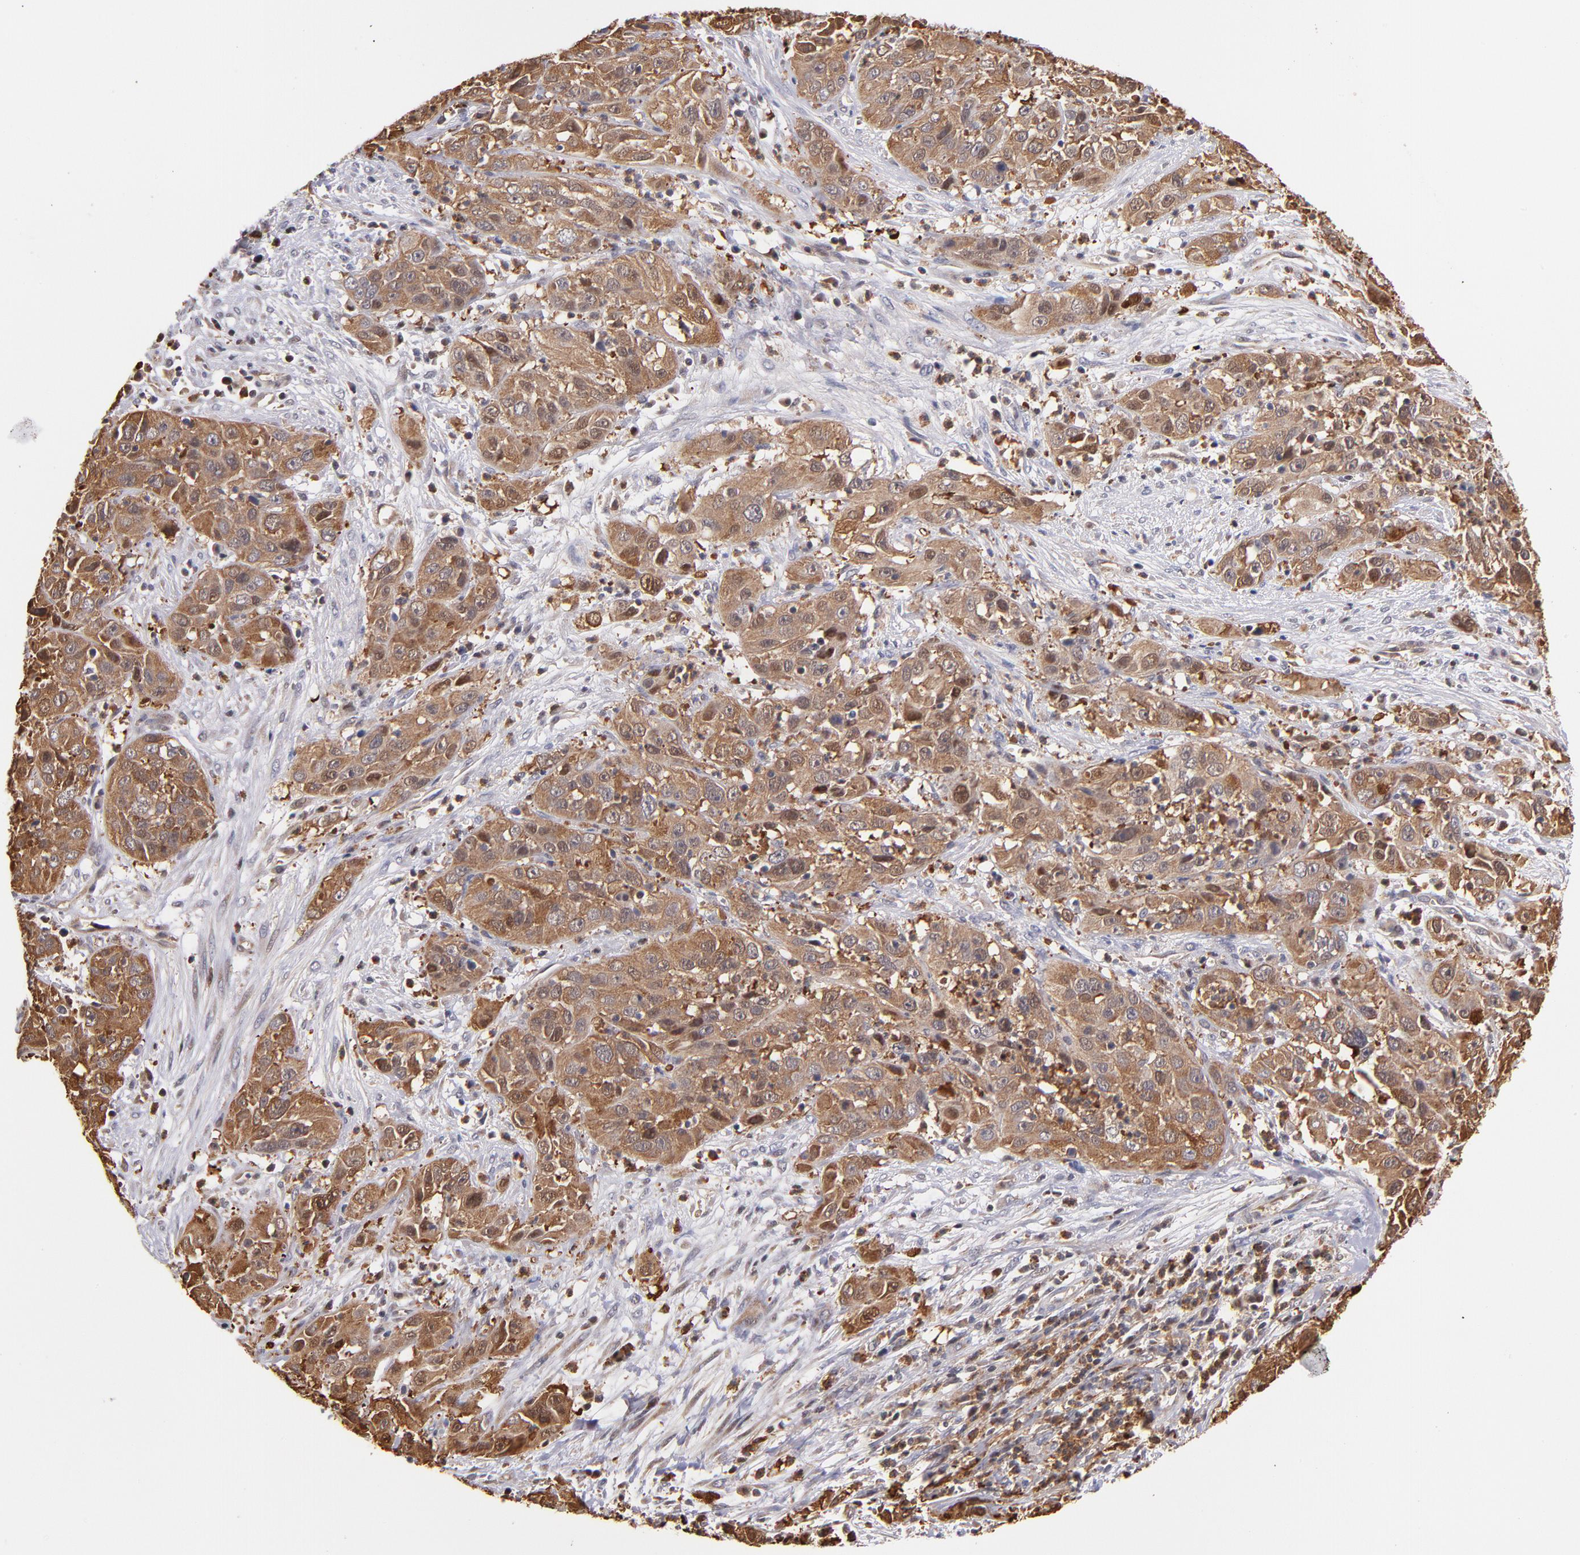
{"staining": {"intensity": "moderate", "quantity": ">75%", "location": "cytoplasmic/membranous"}, "tissue": "cervical cancer", "cell_type": "Tumor cells", "image_type": "cancer", "snomed": [{"axis": "morphology", "description": "Squamous cell carcinoma, NOS"}, {"axis": "topography", "description": "Cervix"}], "caption": "This micrograph shows immunohistochemistry (IHC) staining of human squamous cell carcinoma (cervical), with medium moderate cytoplasmic/membranous positivity in about >75% of tumor cells.", "gene": "YWHAB", "patient": {"sex": "female", "age": 32}}